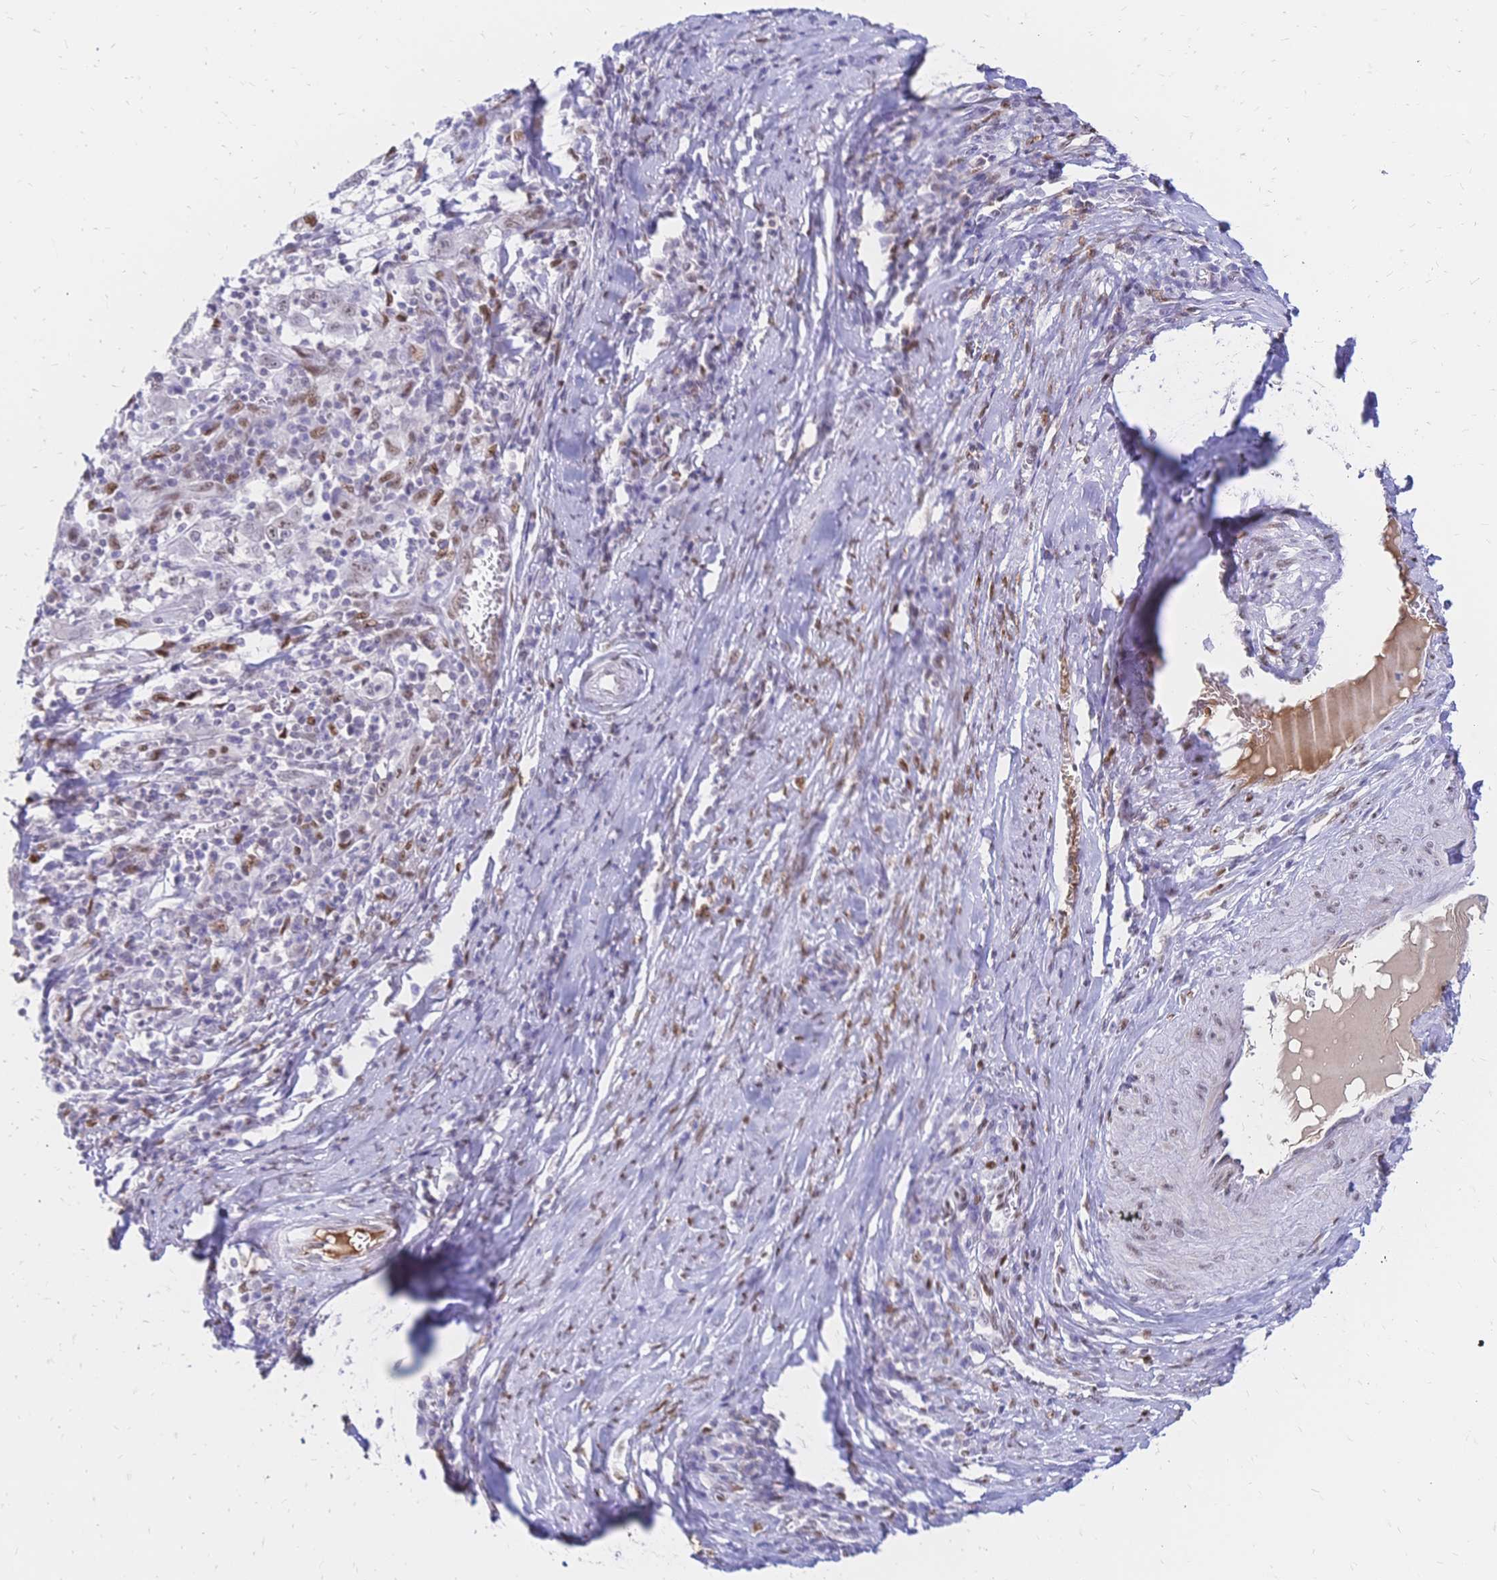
{"staining": {"intensity": "weak", "quantity": "<25%", "location": "nuclear"}, "tissue": "cervical cancer", "cell_type": "Tumor cells", "image_type": "cancer", "snomed": [{"axis": "morphology", "description": "Squamous cell carcinoma, NOS"}, {"axis": "topography", "description": "Cervix"}], "caption": "Tumor cells show no significant protein staining in cervical cancer. (Brightfield microscopy of DAB immunohistochemistry at high magnification).", "gene": "NFIC", "patient": {"sex": "female", "age": 46}}